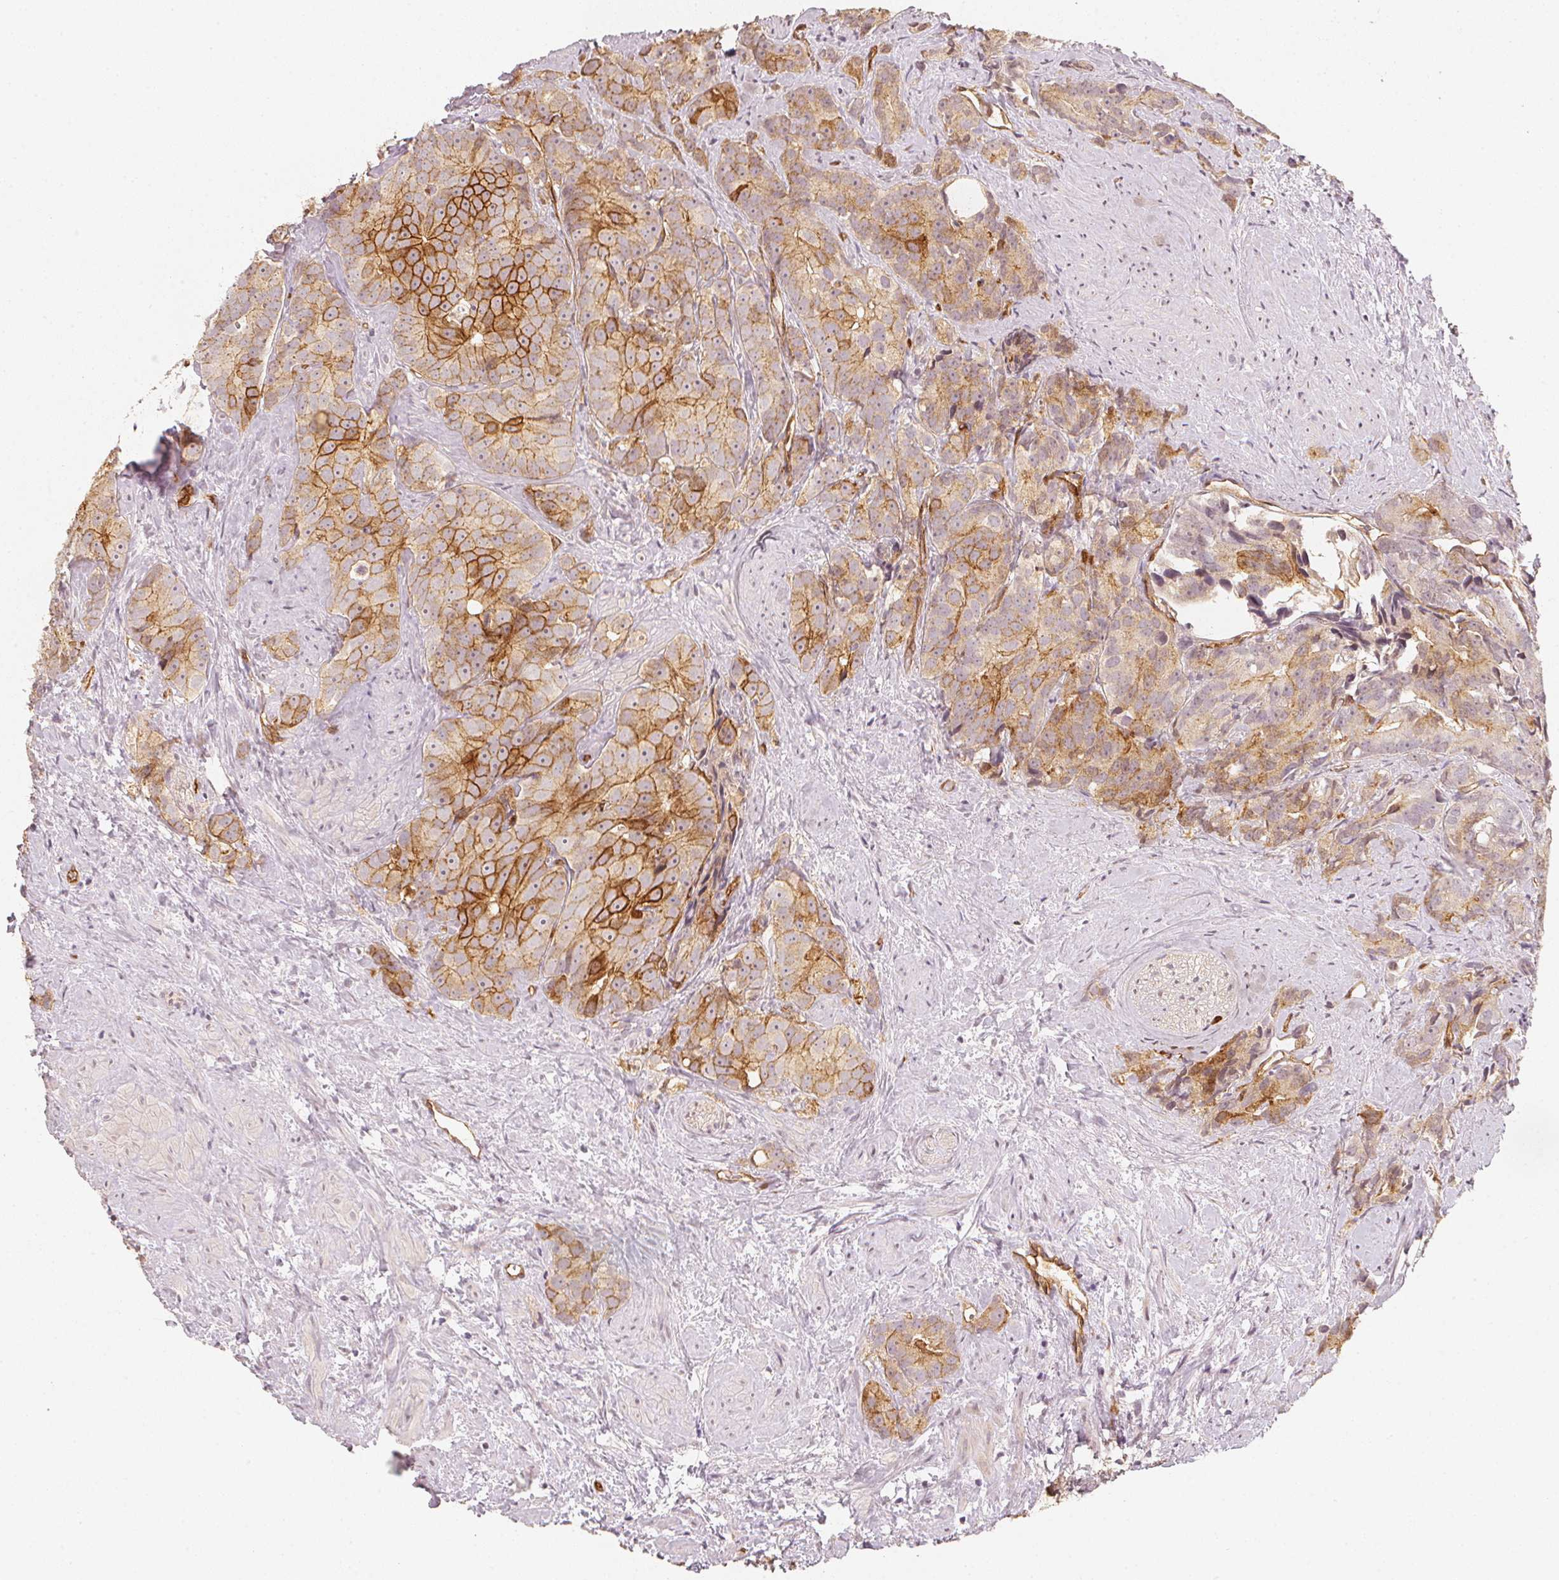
{"staining": {"intensity": "moderate", "quantity": ">75%", "location": "cytoplasmic/membranous"}, "tissue": "prostate cancer", "cell_type": "Tumor cells", "image_type": "cancer", "snomed": [{"axis": "morphology", "description": "Adenocarcinoma, High grade"}, {"axis": "topography", "description": "Prostate"}], "caption": "Moderate cytoplasmic/membranous positivity is seen in about >75% of tumor cells in adenocarcinoma (high-grade) (prostate).", "gene": "CIB1", "patient": {"sex": "male", "age": 90}}